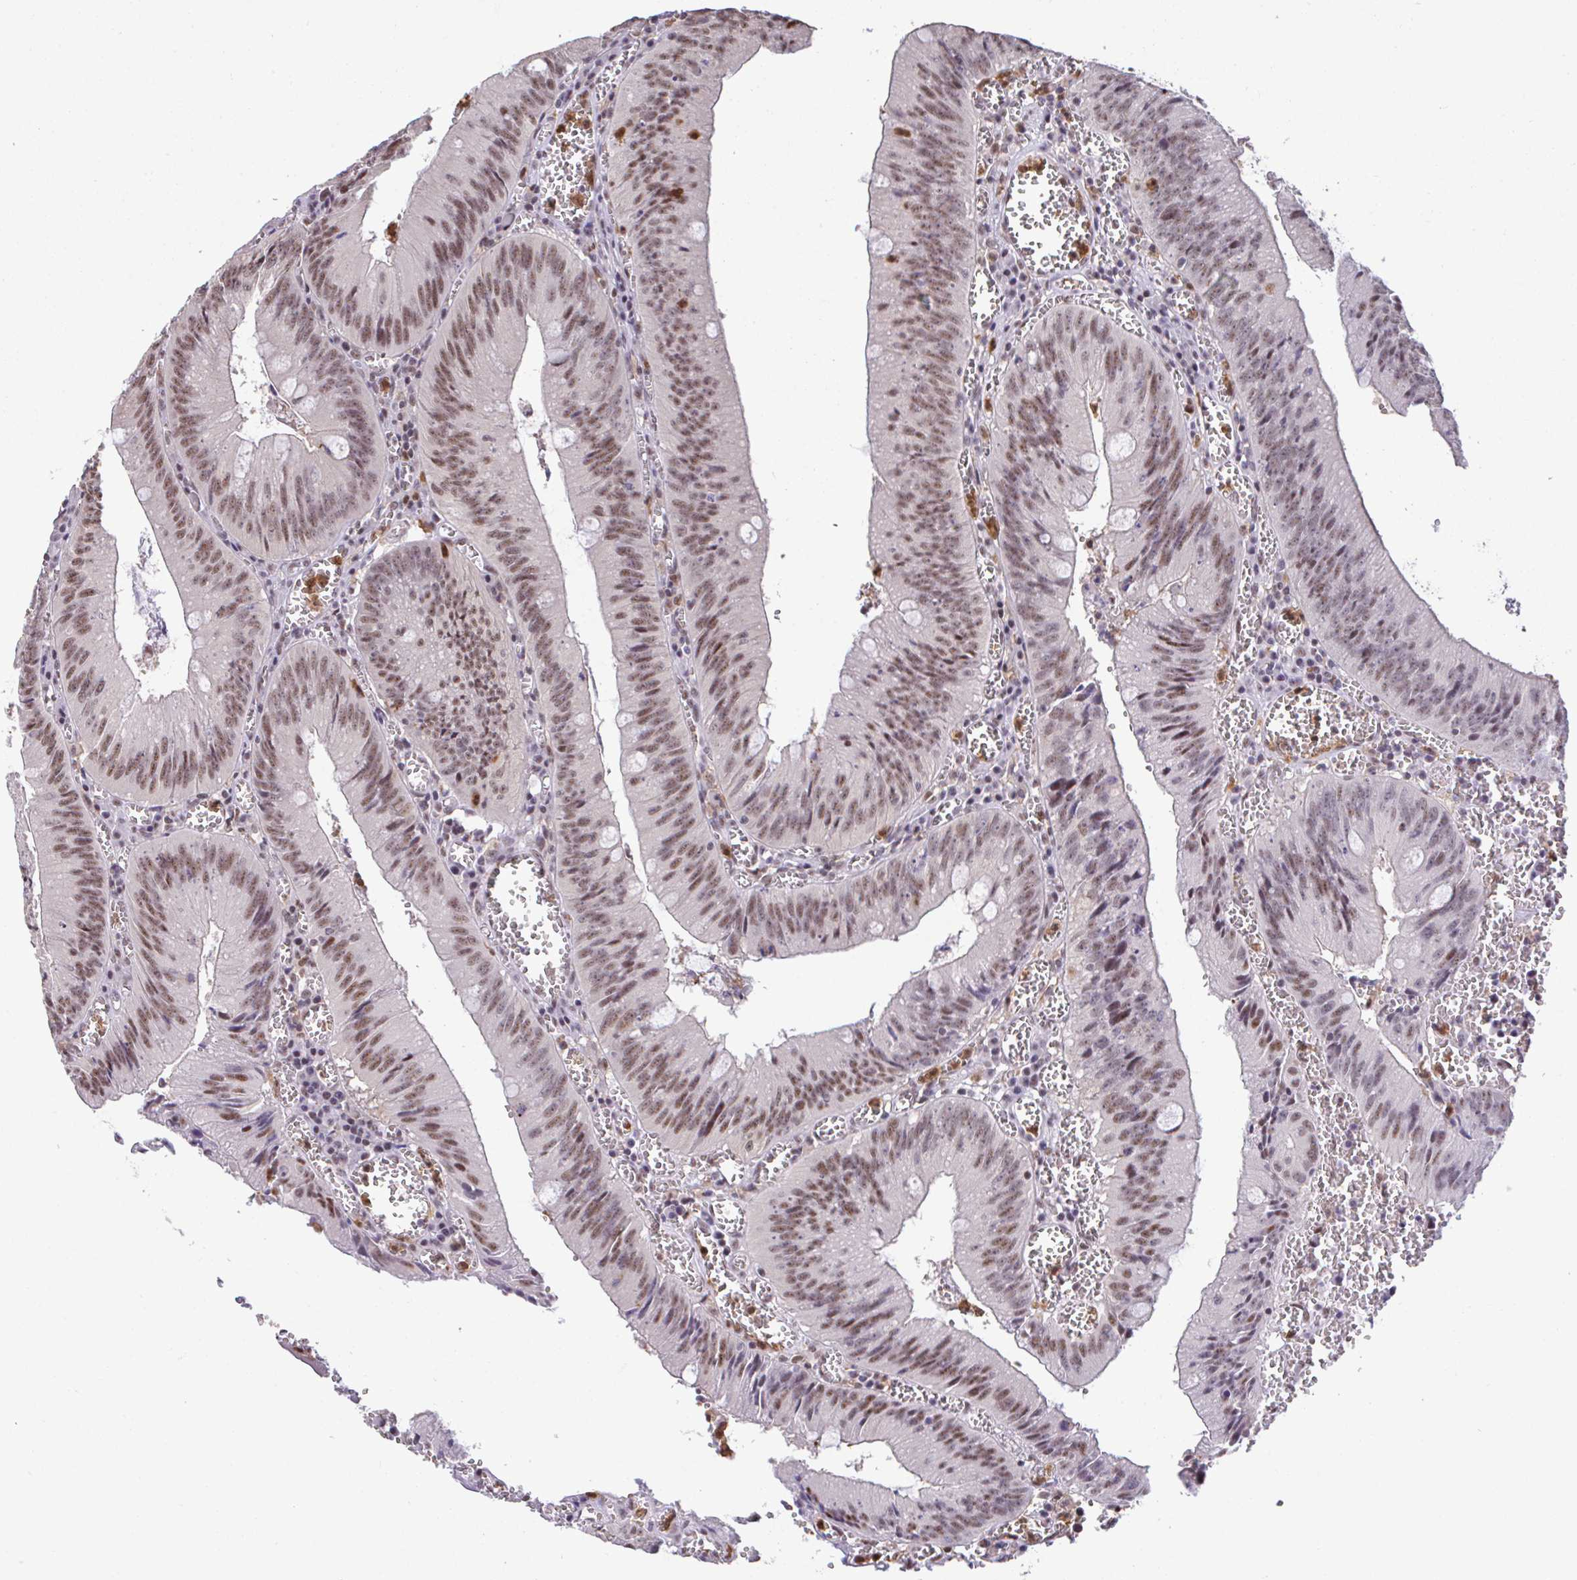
{"staining": {"intensity": "moderate", "quantity": ">75%", "location": "nuclear"}, "tissue": "colorectal cancer", "cell_type": "Tumor cells", "image_type": "cancer", "snomed": [{"axis": "morphology", "description": "Adenocarcinoma, NOS"}, {"axis": "topography", "description": "Rectum"}], "caption": "Moderate nuclear protein staining is identified in approximately >75% of tumor cells in colorectal adenocarcinoma. The staining is performed using DAB (3,3'-diaminobenzidine) brown chromogen to label protein expression. The nuclei are counter-stained blue using hematoxylin.", "gene": "OR6K3", "patient": {"sex": "female", "age": 81}}